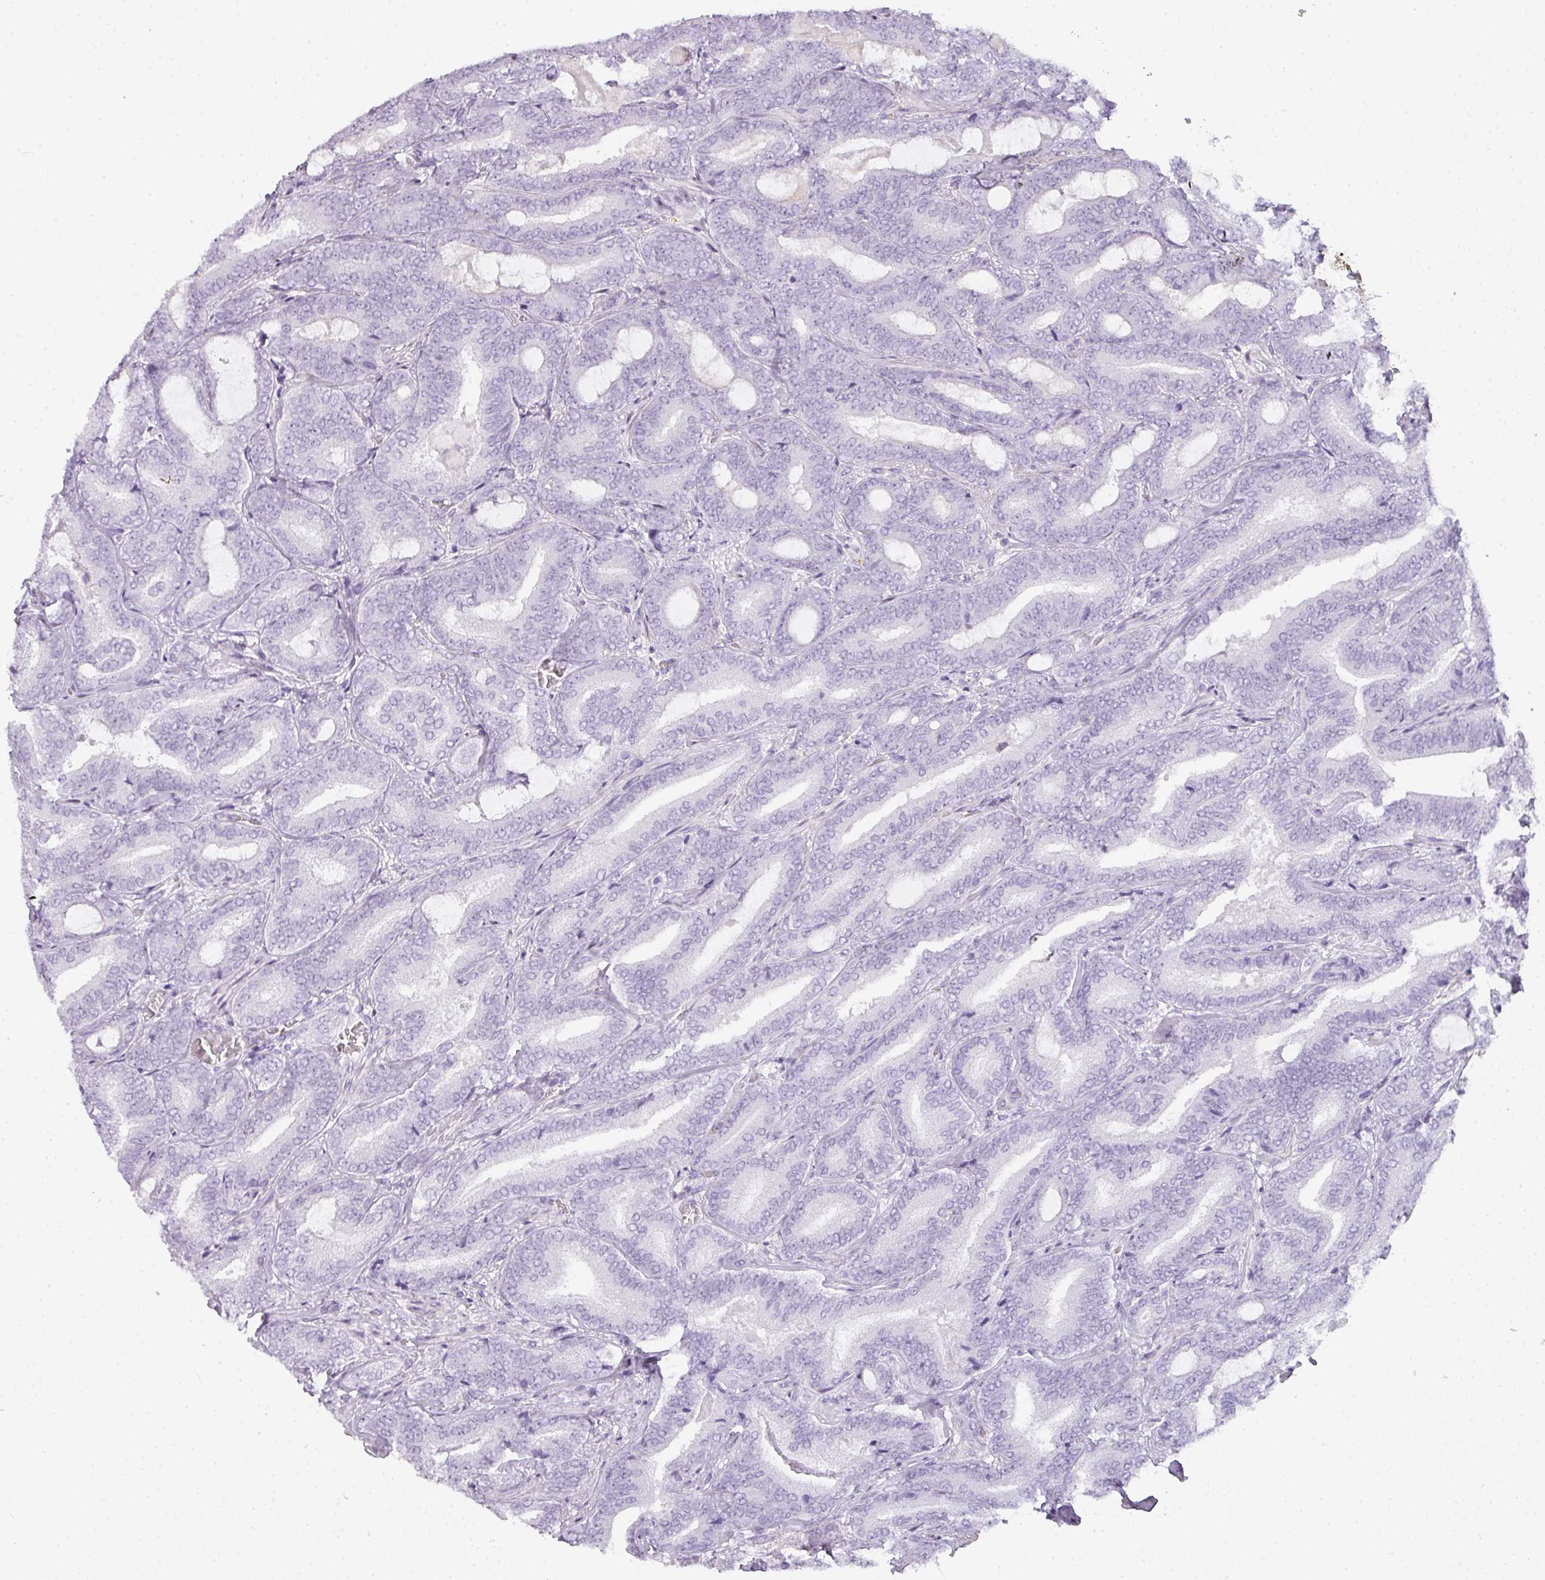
{"staining": {"intensity": "negative", "quantity": "none", "location": "none"}, "tissue": "prostate cancer", "cell_type": "Tumor cells", "image_type": "cancer", "snomed": [{"axis": "morphology", "description": "Adenocarcinoma, Low grade"}, {"axis": "topography", "description": "Prostate and seminal vesicle, NOS"}], "caption": "This is an immunohistochemistry photomicrograph of human prostate cancer. There is no positivity in tumor cells.", "gene": "TMEM42", "patient": {"sex": "male", "age": 61}}